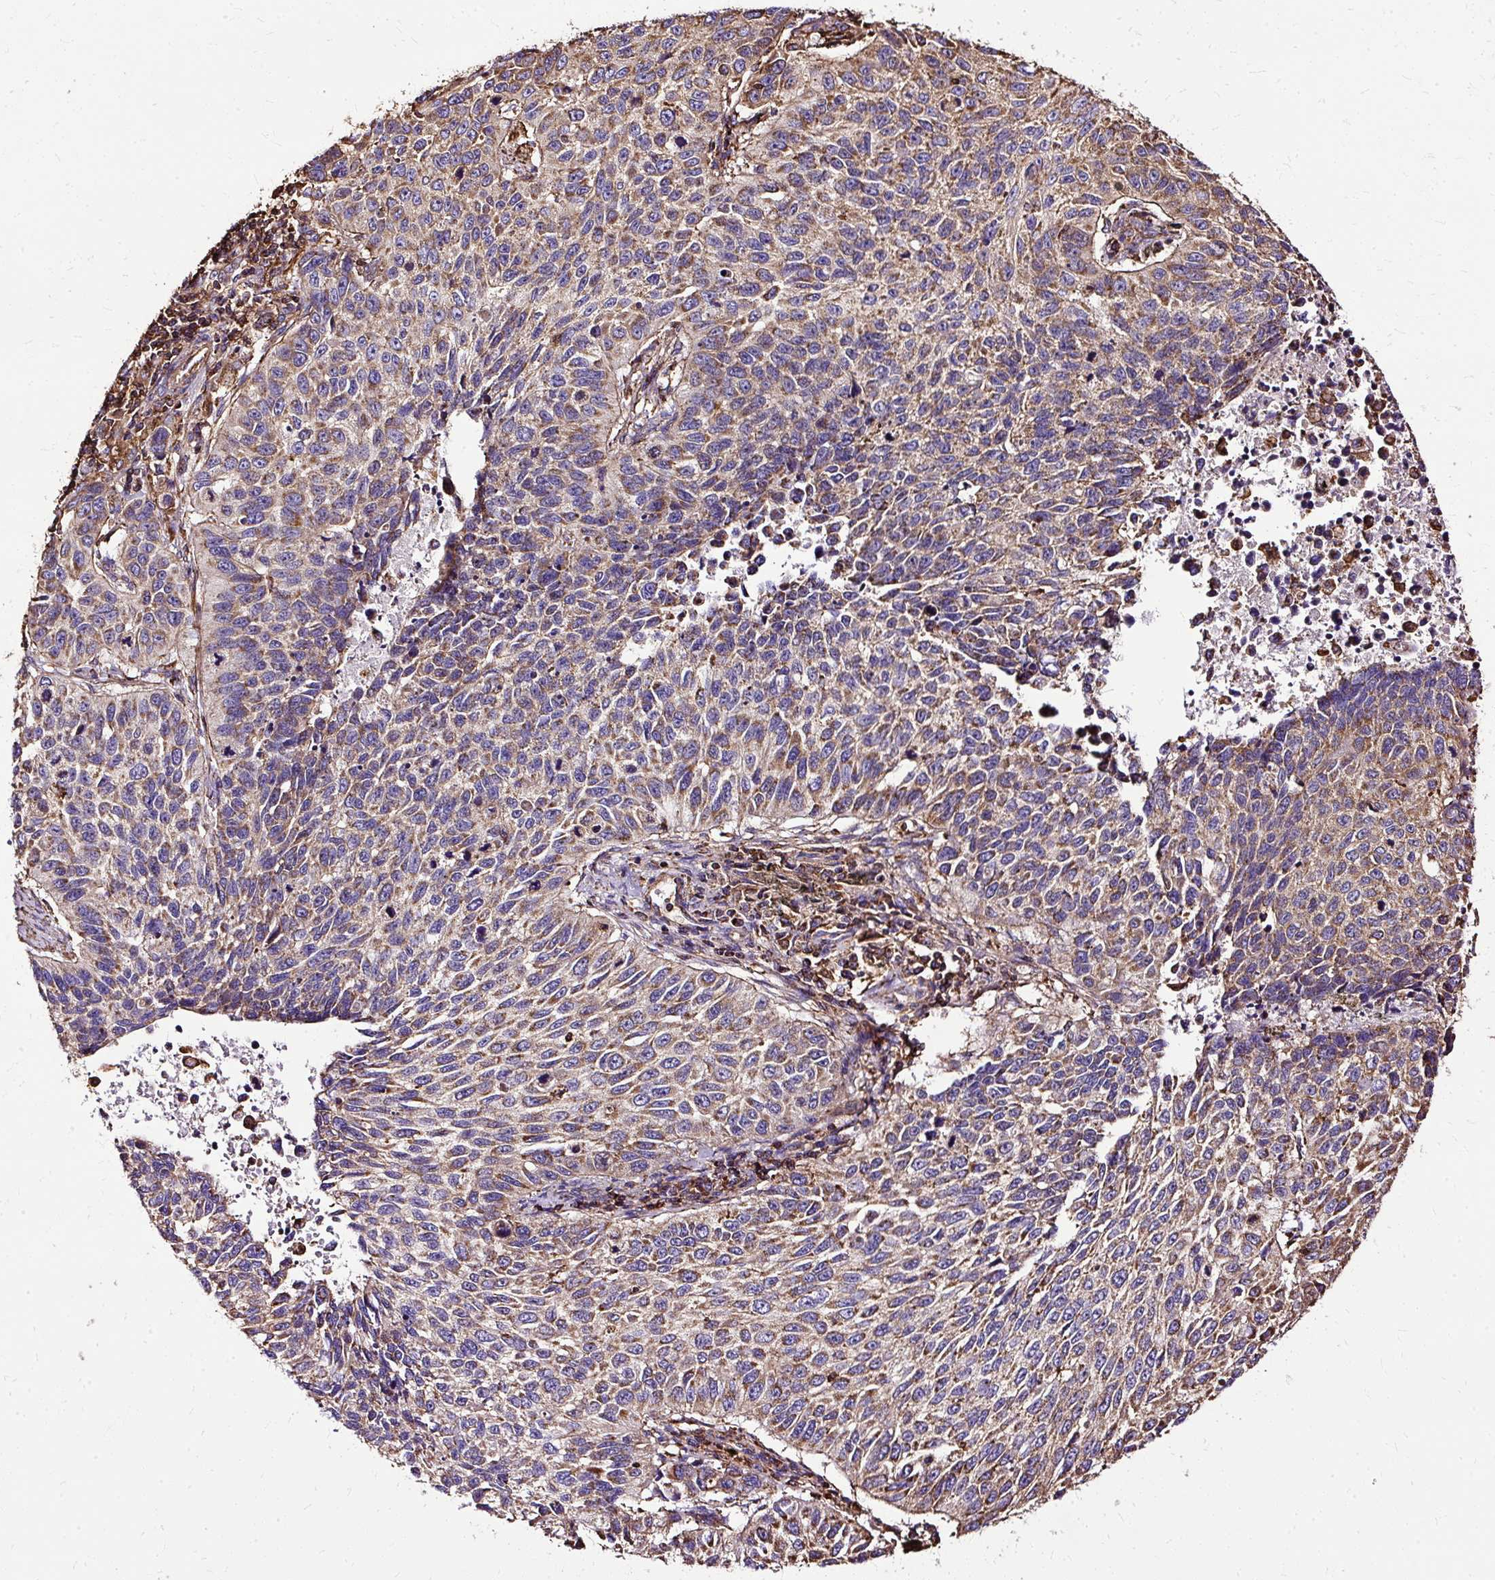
{"staining": {"intensity": "moderate", "quantity": ">75%", "location": "cytoplasmic/membranous"}, "tissue": "lung cancer", "cell_type": "Tumor cells", "image_type": "cancer", "snomed": [{"axis": "morphology", "description": "Squamous cell carcinoma, NOS"}, {"axis": "topography", "description": "Lung"}], "caption": "Immunohistochemical staining of lung cancer (squamous cell carcinoma) exhibits moderate cytoplasmic/membranous protein expression in about >75% of tumor cells.", "gene": "KLHL11", "patient": {"sex": "male", "age": 62}}